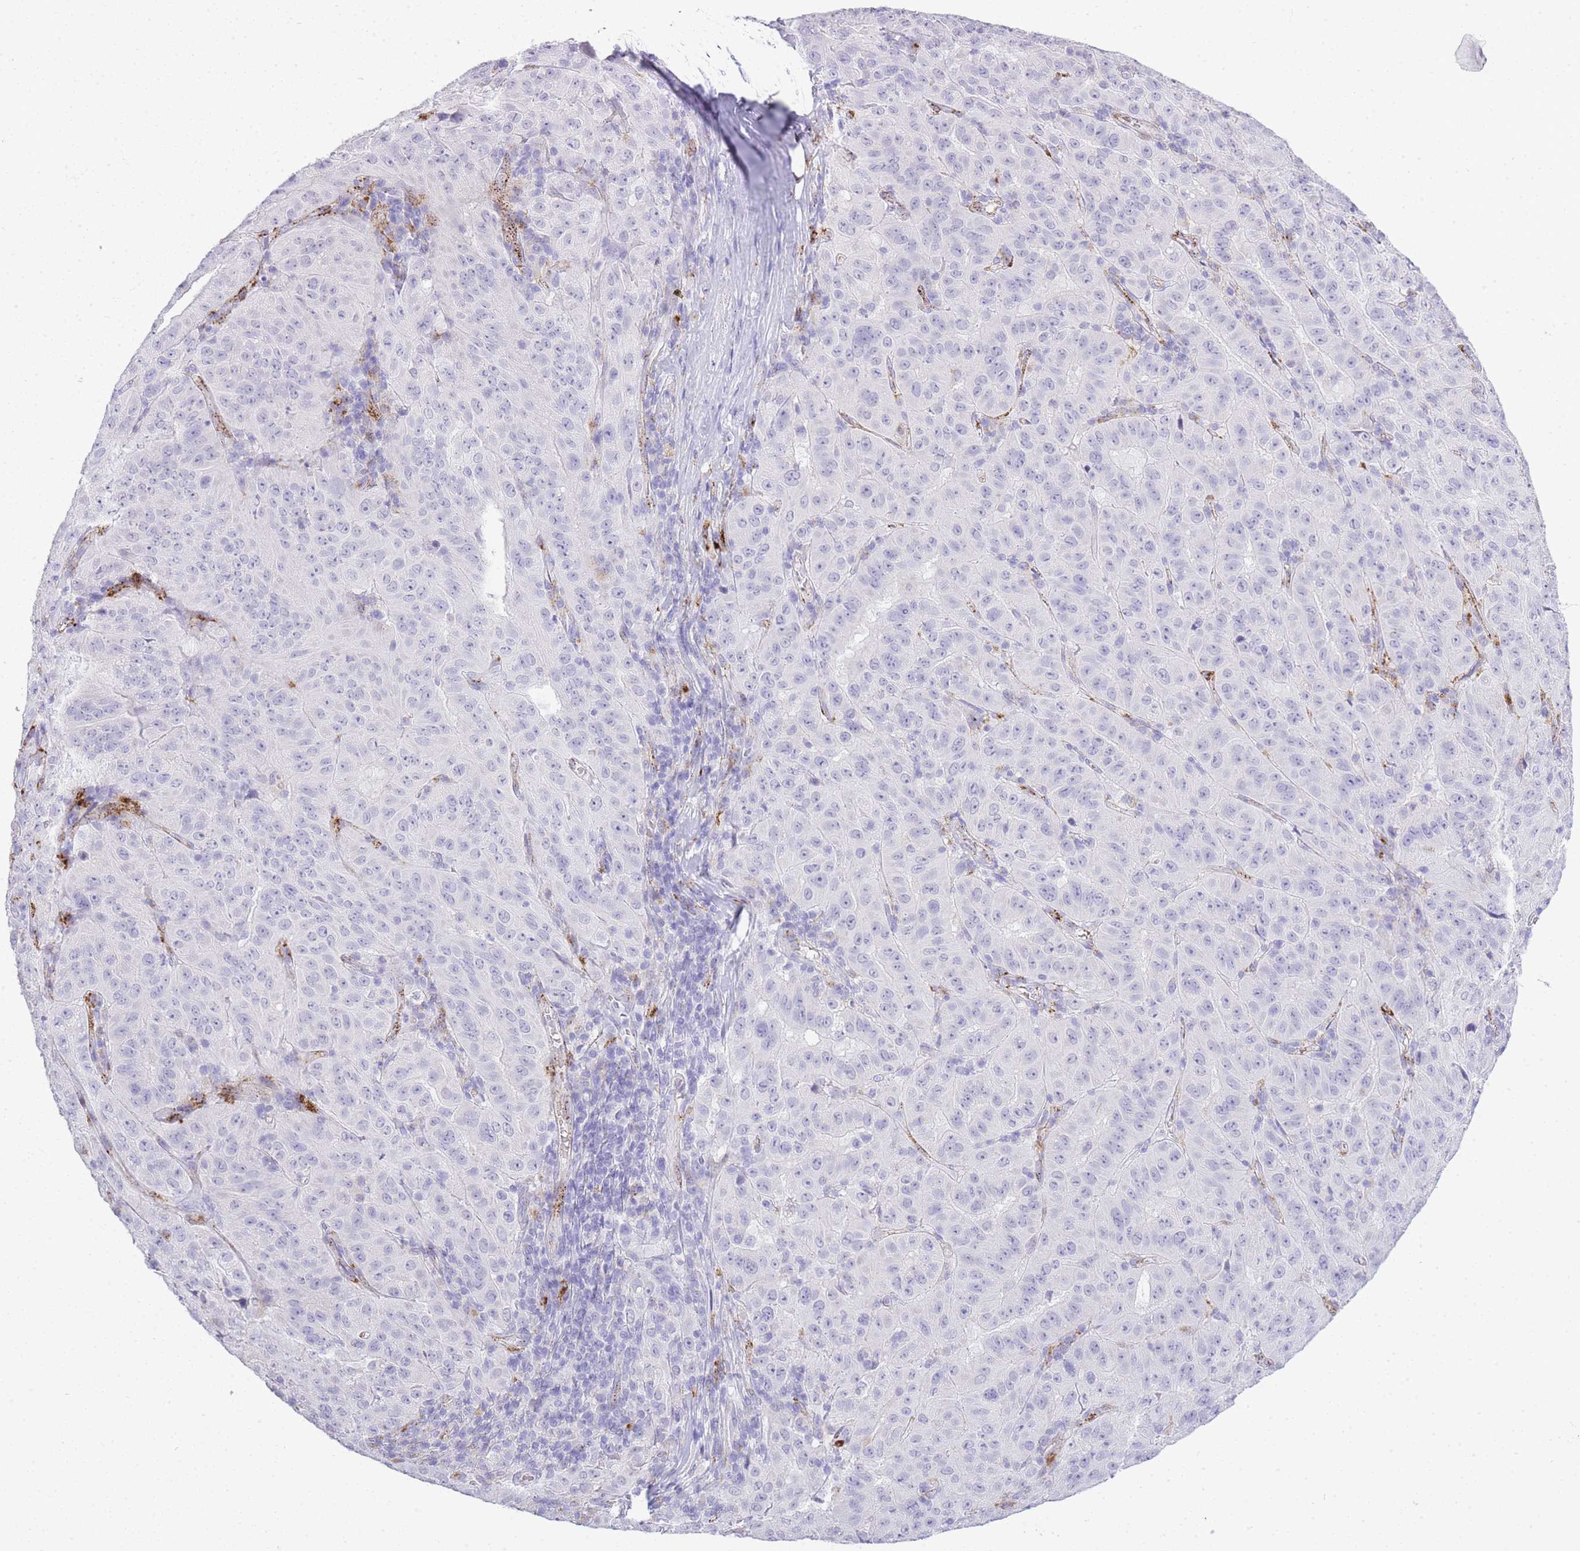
{"staining": {"intensity": "negative", "quantity": "none", "location": "none"}, "tissue": "pancreatic cancer", "cell_type": "Tumor cells", "image_type": "cancer", "snomed": [{"axis": "morphology", "description": "Adenocarcinoma, NOS"}, {"axis": "topography", "description": "Pancreas"}], "caption": "This is an immunohistochemistry (IHC) histopathology image of adenocarcinoma (pancreatic). There is no staining in tumor cells.", "gene": "RHO", "patient": {"sex": "male", "age": 63}}